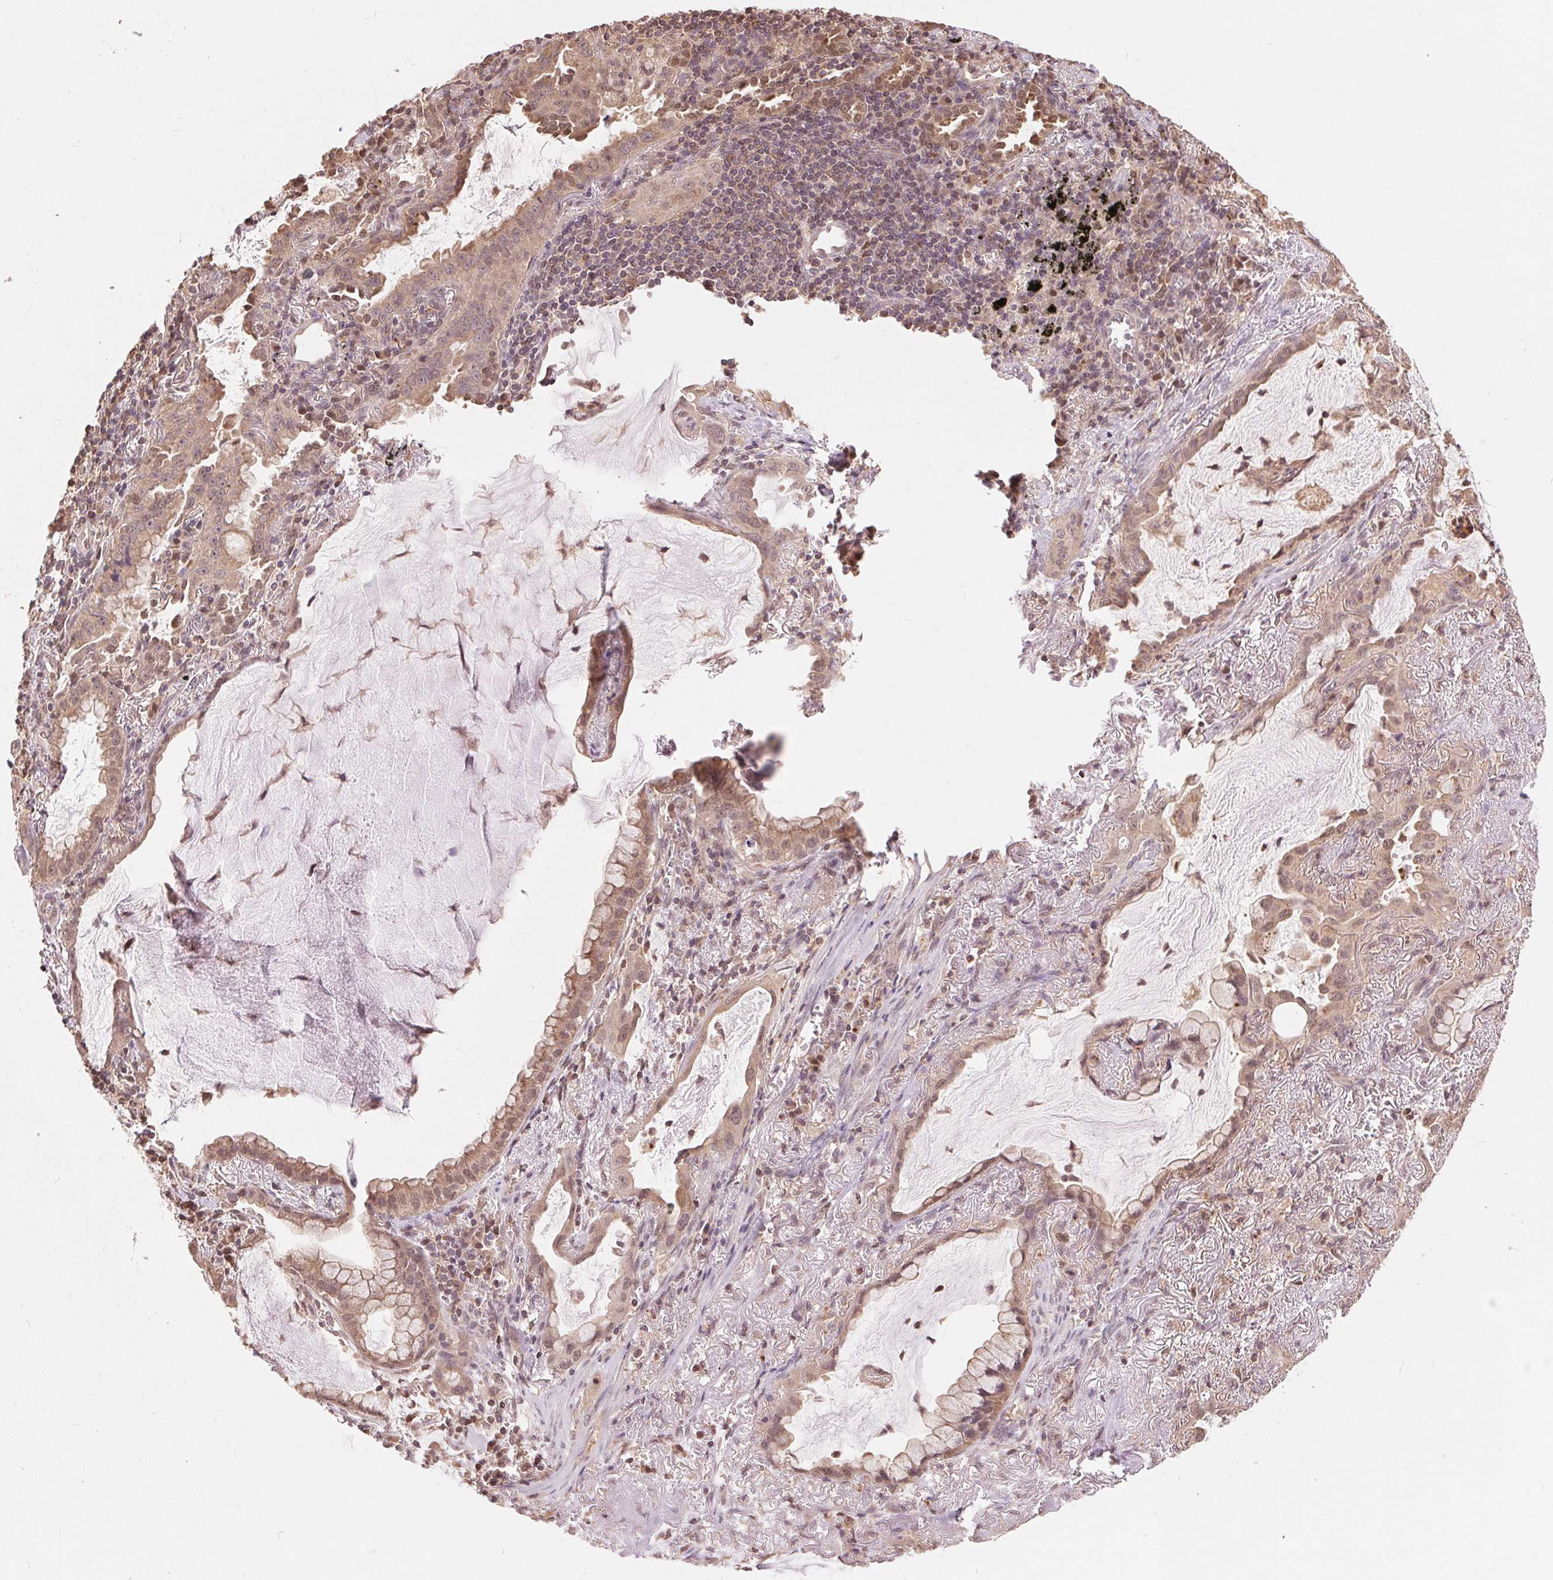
{"staining": {"intensity": "moderate", "quantity": ">75%", "location": "cytoplasmic/membranous,nuclear"}, "tissue": "lung cancer", "cell_type": "Tumor cells", "image_type": "cancer", "snomed": [{"axis": "morphology", "description": "Adenocarcinoma, NOS"}, {"axis": "topography", "description": "Lung"}], "caption": "This photomicrograph shows IHC staining of lung cancer, with medium moderate cytoplasmic/membranous and nuclear positivity in about >75% of tumor cells.", "gene": "TMEM273", "patient": {"sex": "male", "age": 65}}